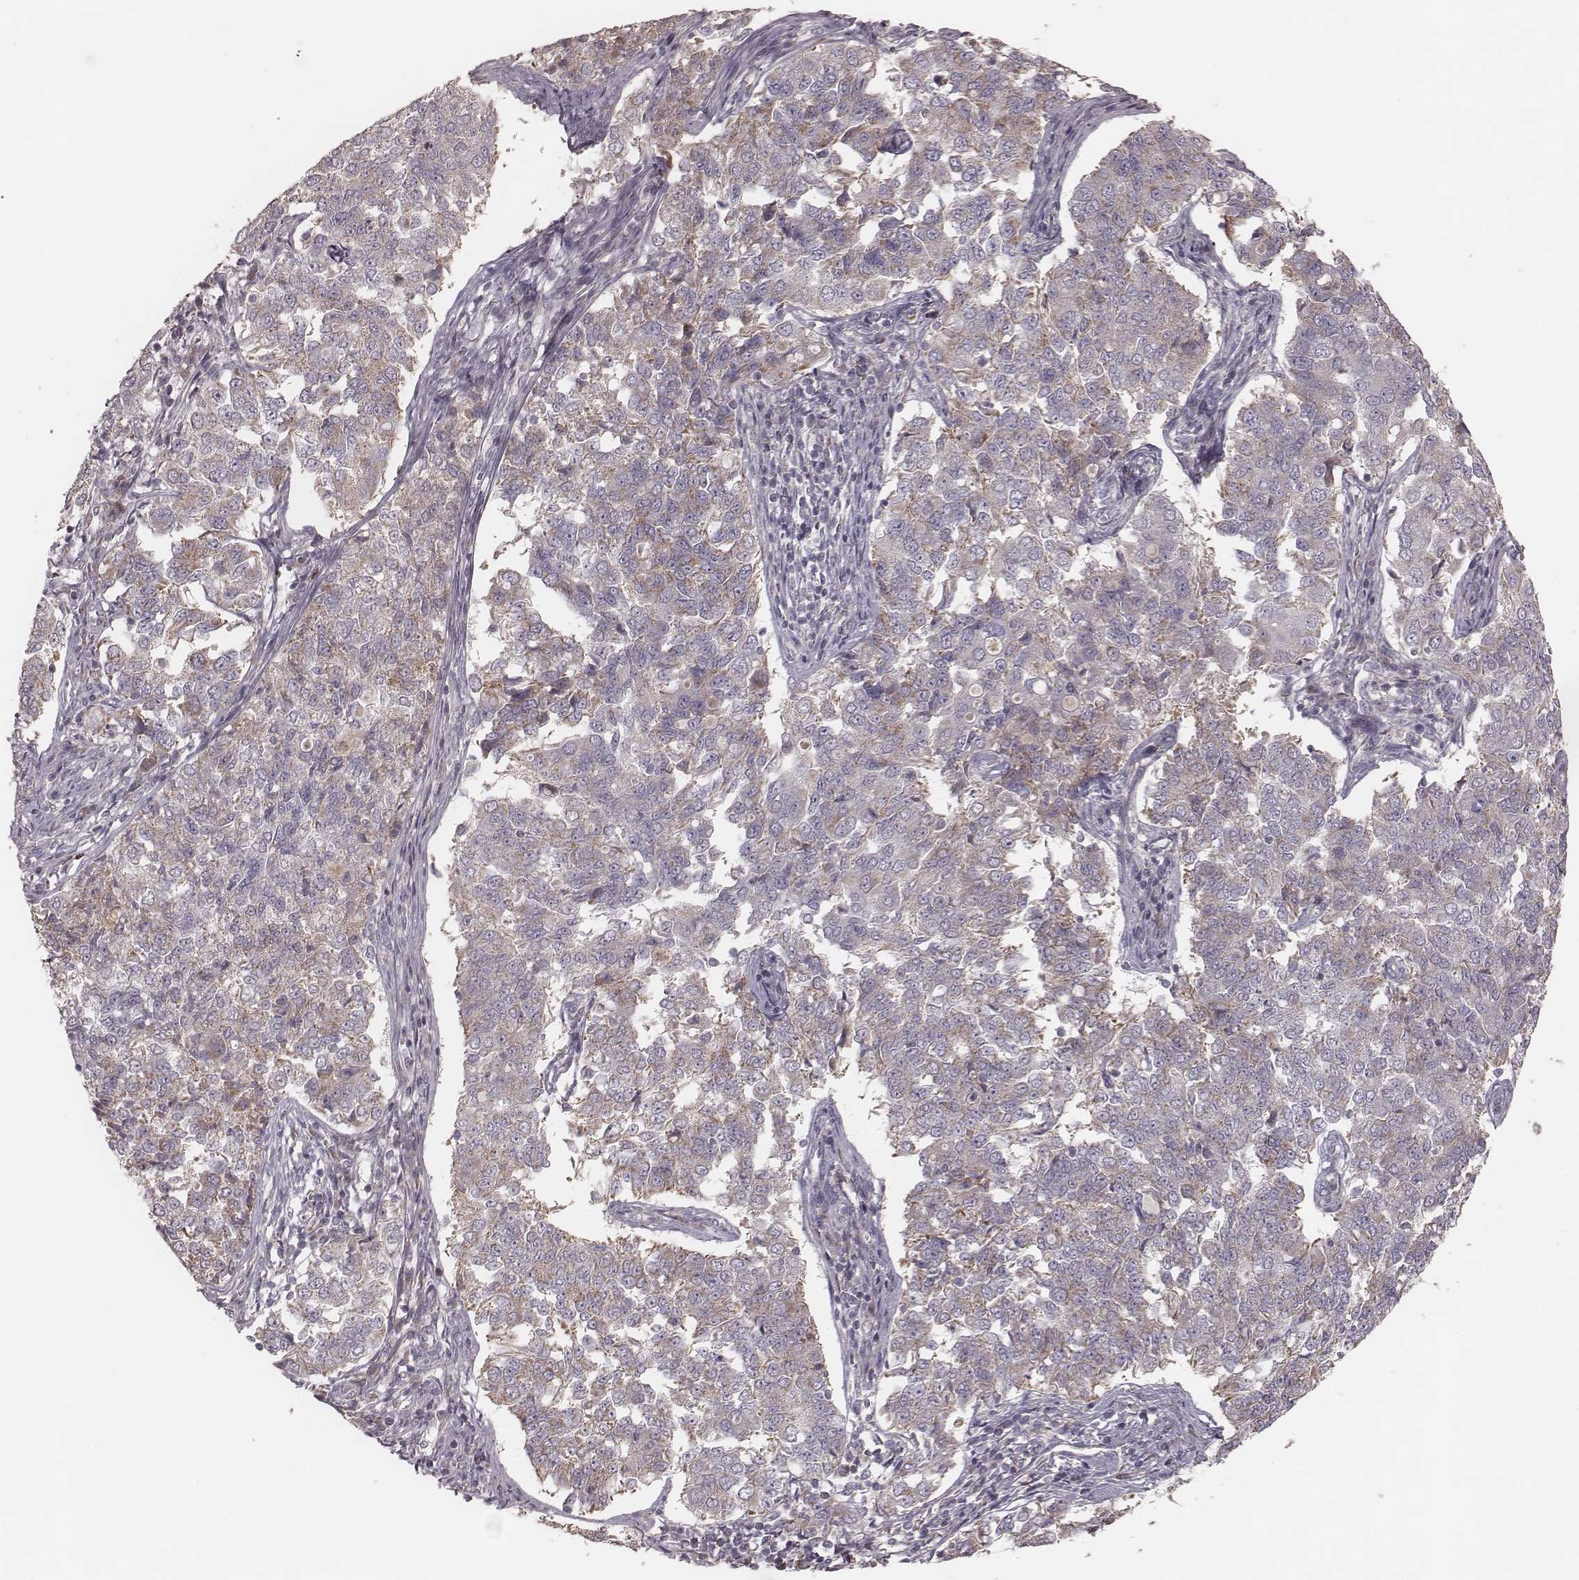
{"staining": {"intensity": "weak", "quantity": "25%-75%", "location": "cytoplasmic/membranous"}, "tissue": "endometrial cancer", "cell_type": "Tumor cells", "image_type": "cancer", "snomed": [{"axis": "morphology", "description": "Adenocarcinoma, NOS"}, {"axis": "topography", "description": "Endometrium"}], "caption": "The immunohistochemical stain shows weak cytoplasmic/membranous staining in tumor cells of adenocarcinoma (endometrial) tissue. (DAB (3,3'-diaminobenzidine) IHC, brown staining for protein, blue staining for nuclei).", "gene": "MRPS27", "patient": {"sex": "female", "age": 43}}